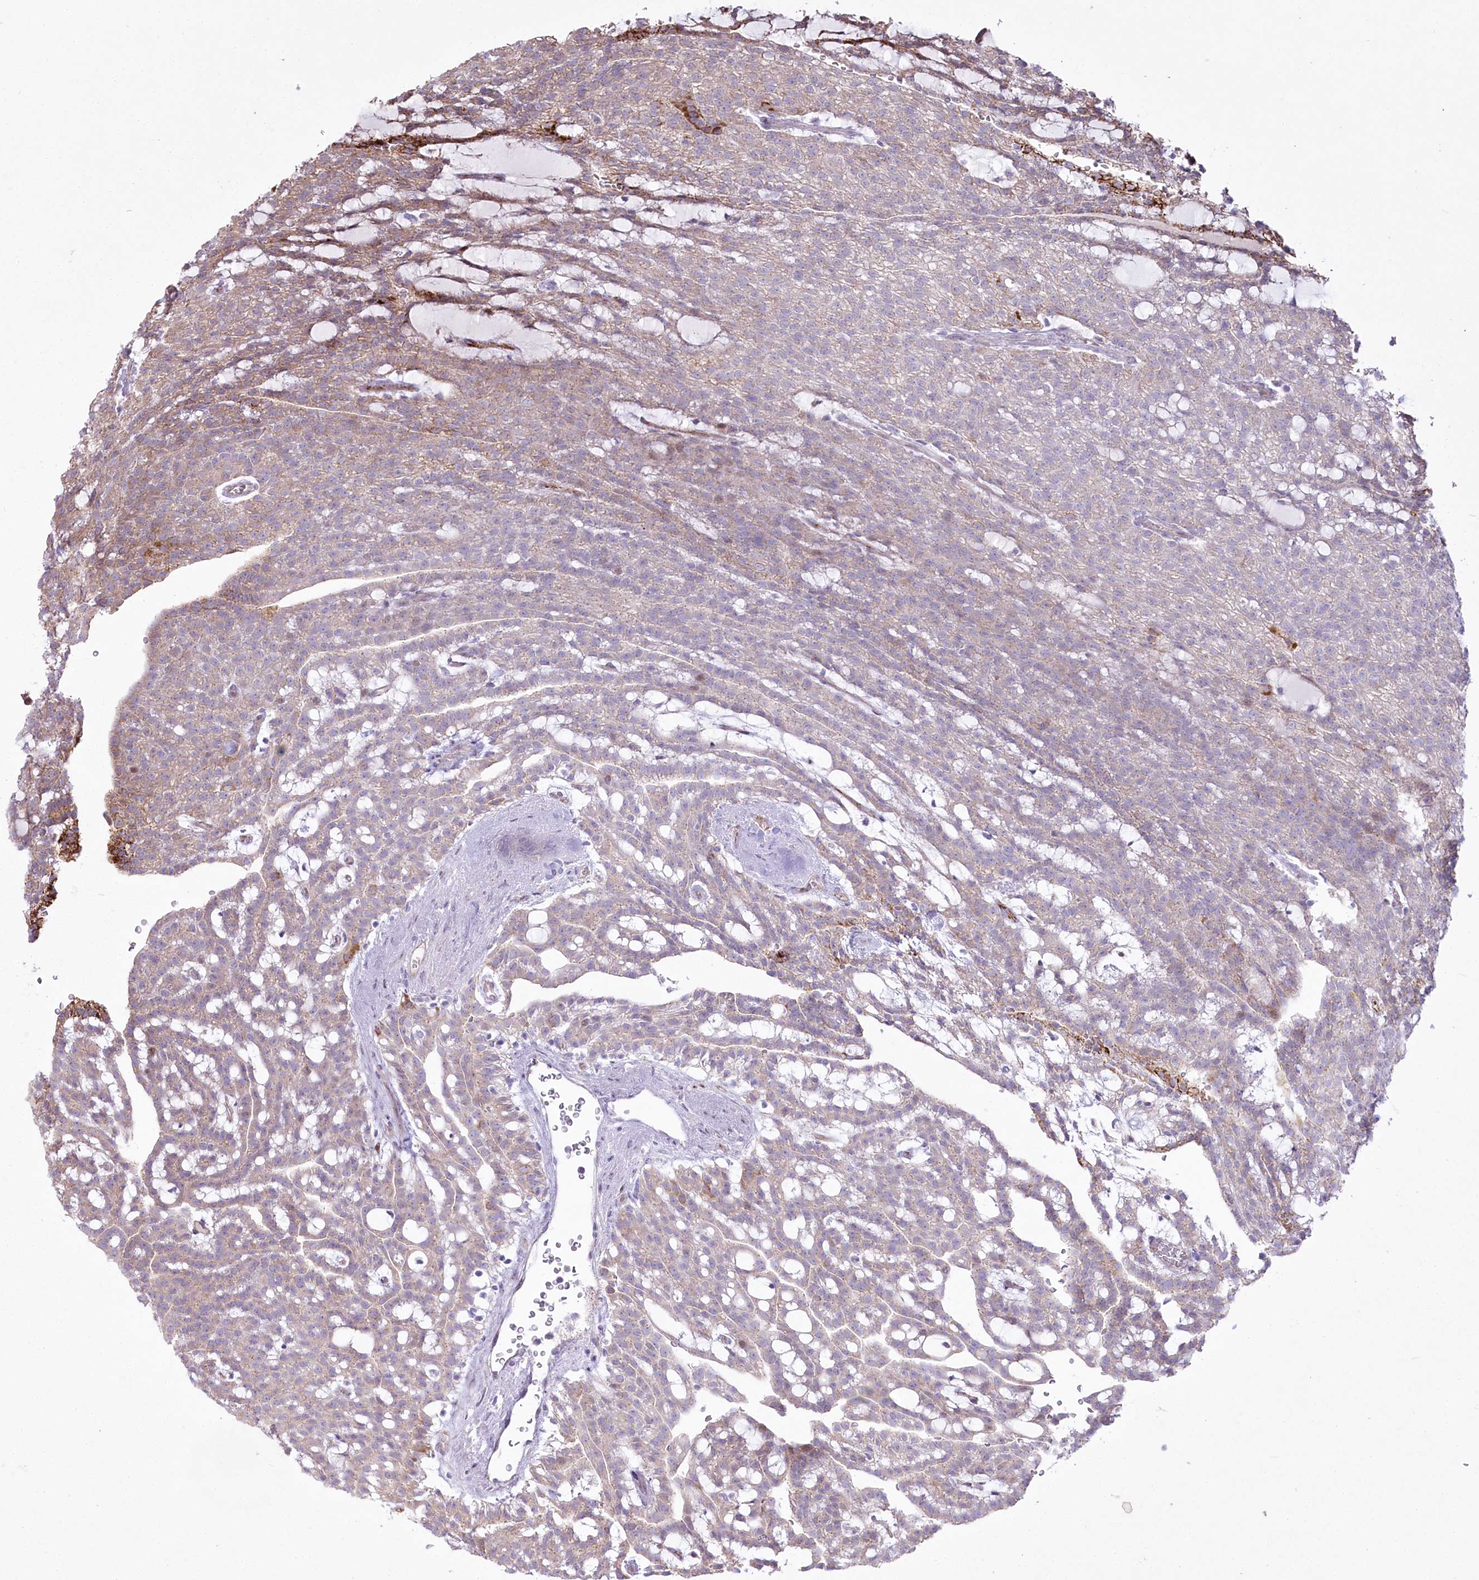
{"staining": {"intensity": "moderate", "quantity": "<25%", "location": "cytoplasmic/membranous"}, "tissue": "renal cancer", "cell_type": "Tumor cells", "image_type": "cancer", "snomed": [{"axis": "morphology", "description": "Adenocarcinoma, NOS"}, {"axis": "topography", "description": "Kidney"}], "caption": "This image shows immunohistochemistry (IHC) staining of human adenocarcinoma (renal), with low moderate cytoplasmic/membranous staining in approximately <25% of tumor cells.", "gene": "CEP164", "patient": {"sex": "male", "age": 63}}